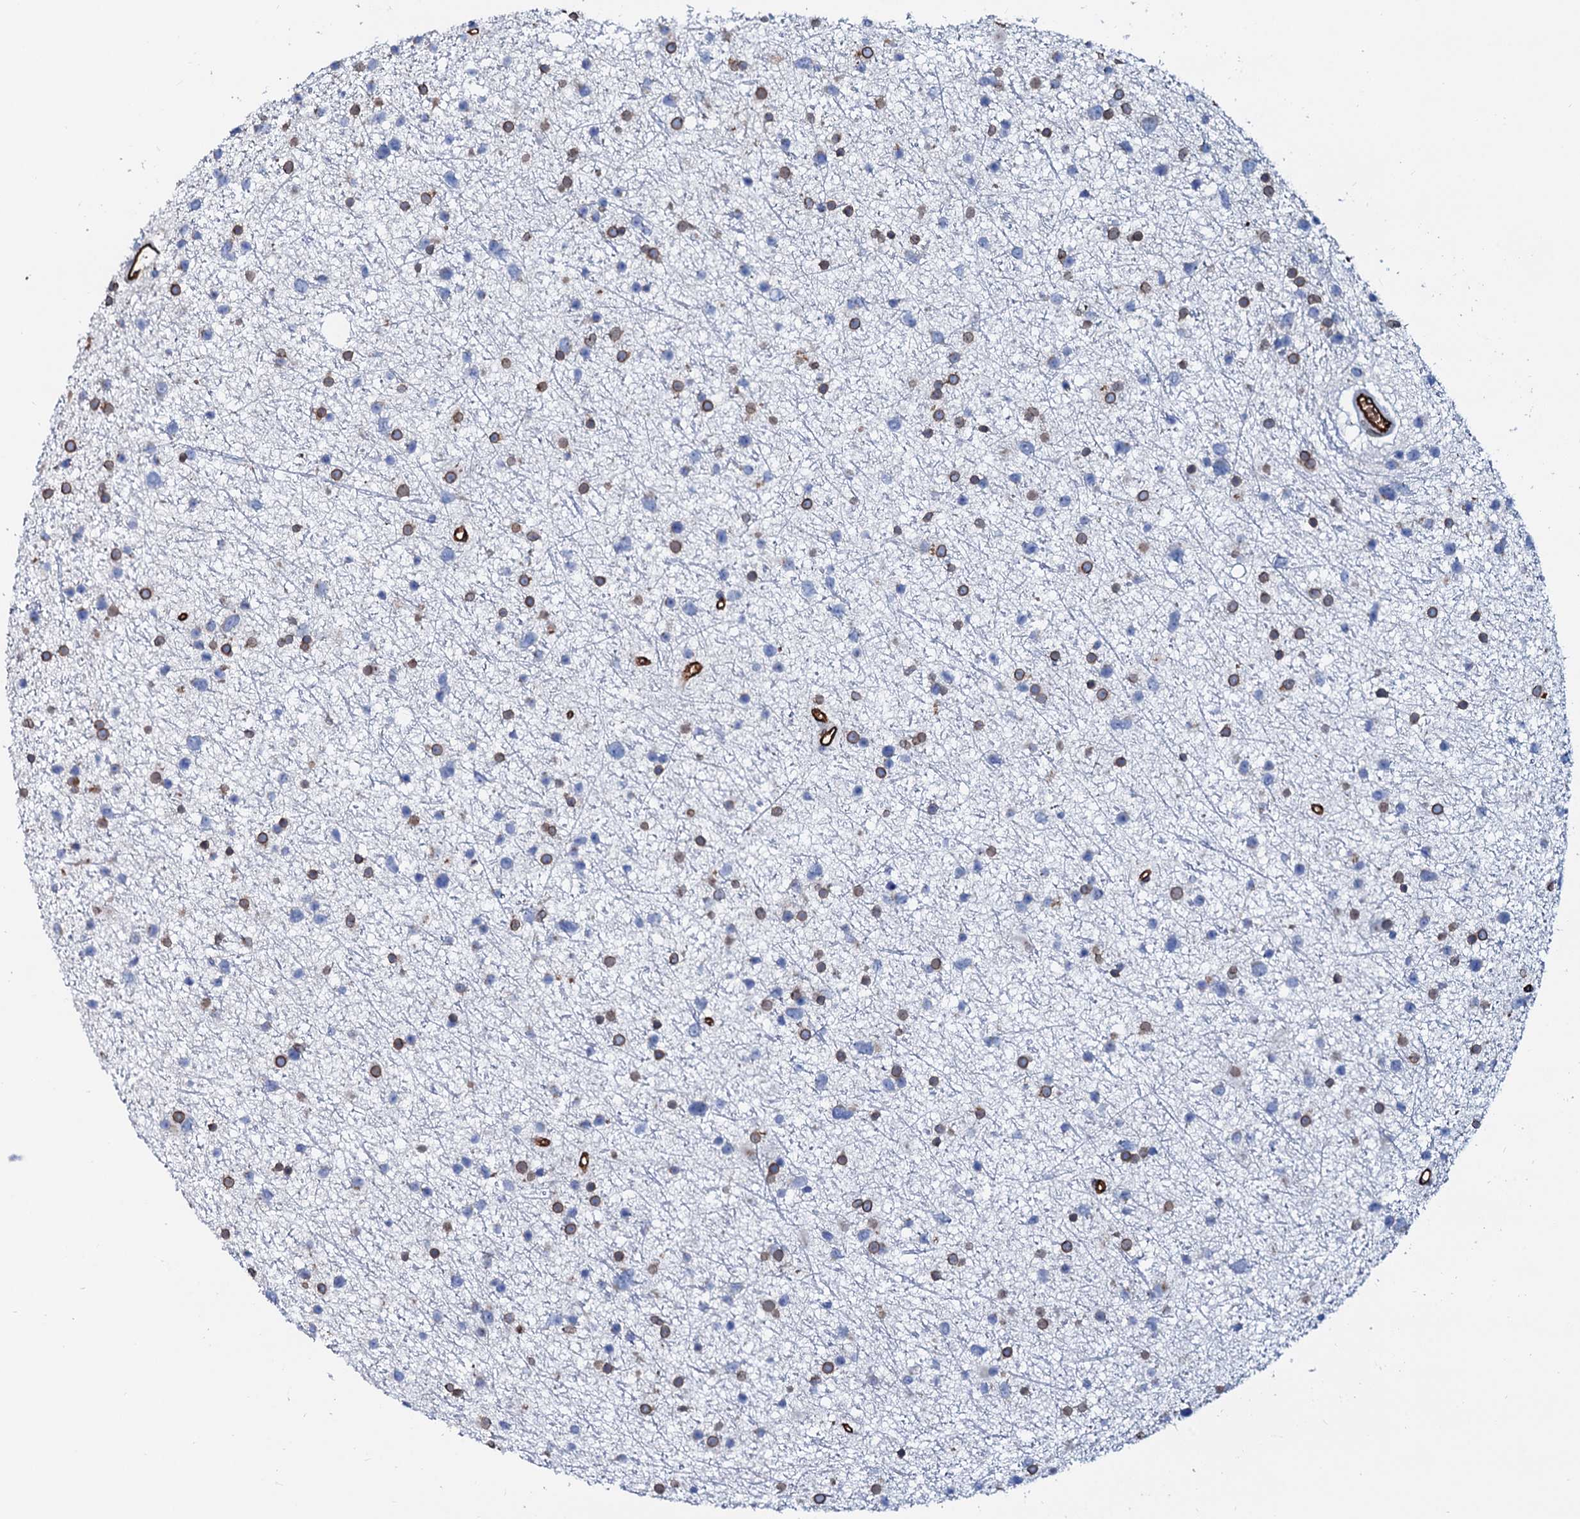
{"staining": {"intensity": "moderate", "quantity": "<25%", "location": "cytoplasmic/membranous,nuclear"}, "tissue": "glioma", "cell_type": "Tumor cells", "image_type": "cancer", "snomed": [{"axis": "morphology", "description": "Glioma, malignant, Low grade"}, {"axis": "topography", "description": "Cerebral cortex"}], "caption": "This is an image of IHC staining of malignant glioma (low-grade), which shows moderate staining in the cytoplasmic/membranous and nuclear of tumor cells.", "gene": "NRP2", "patient": {"sex": "female", "age": 39}}